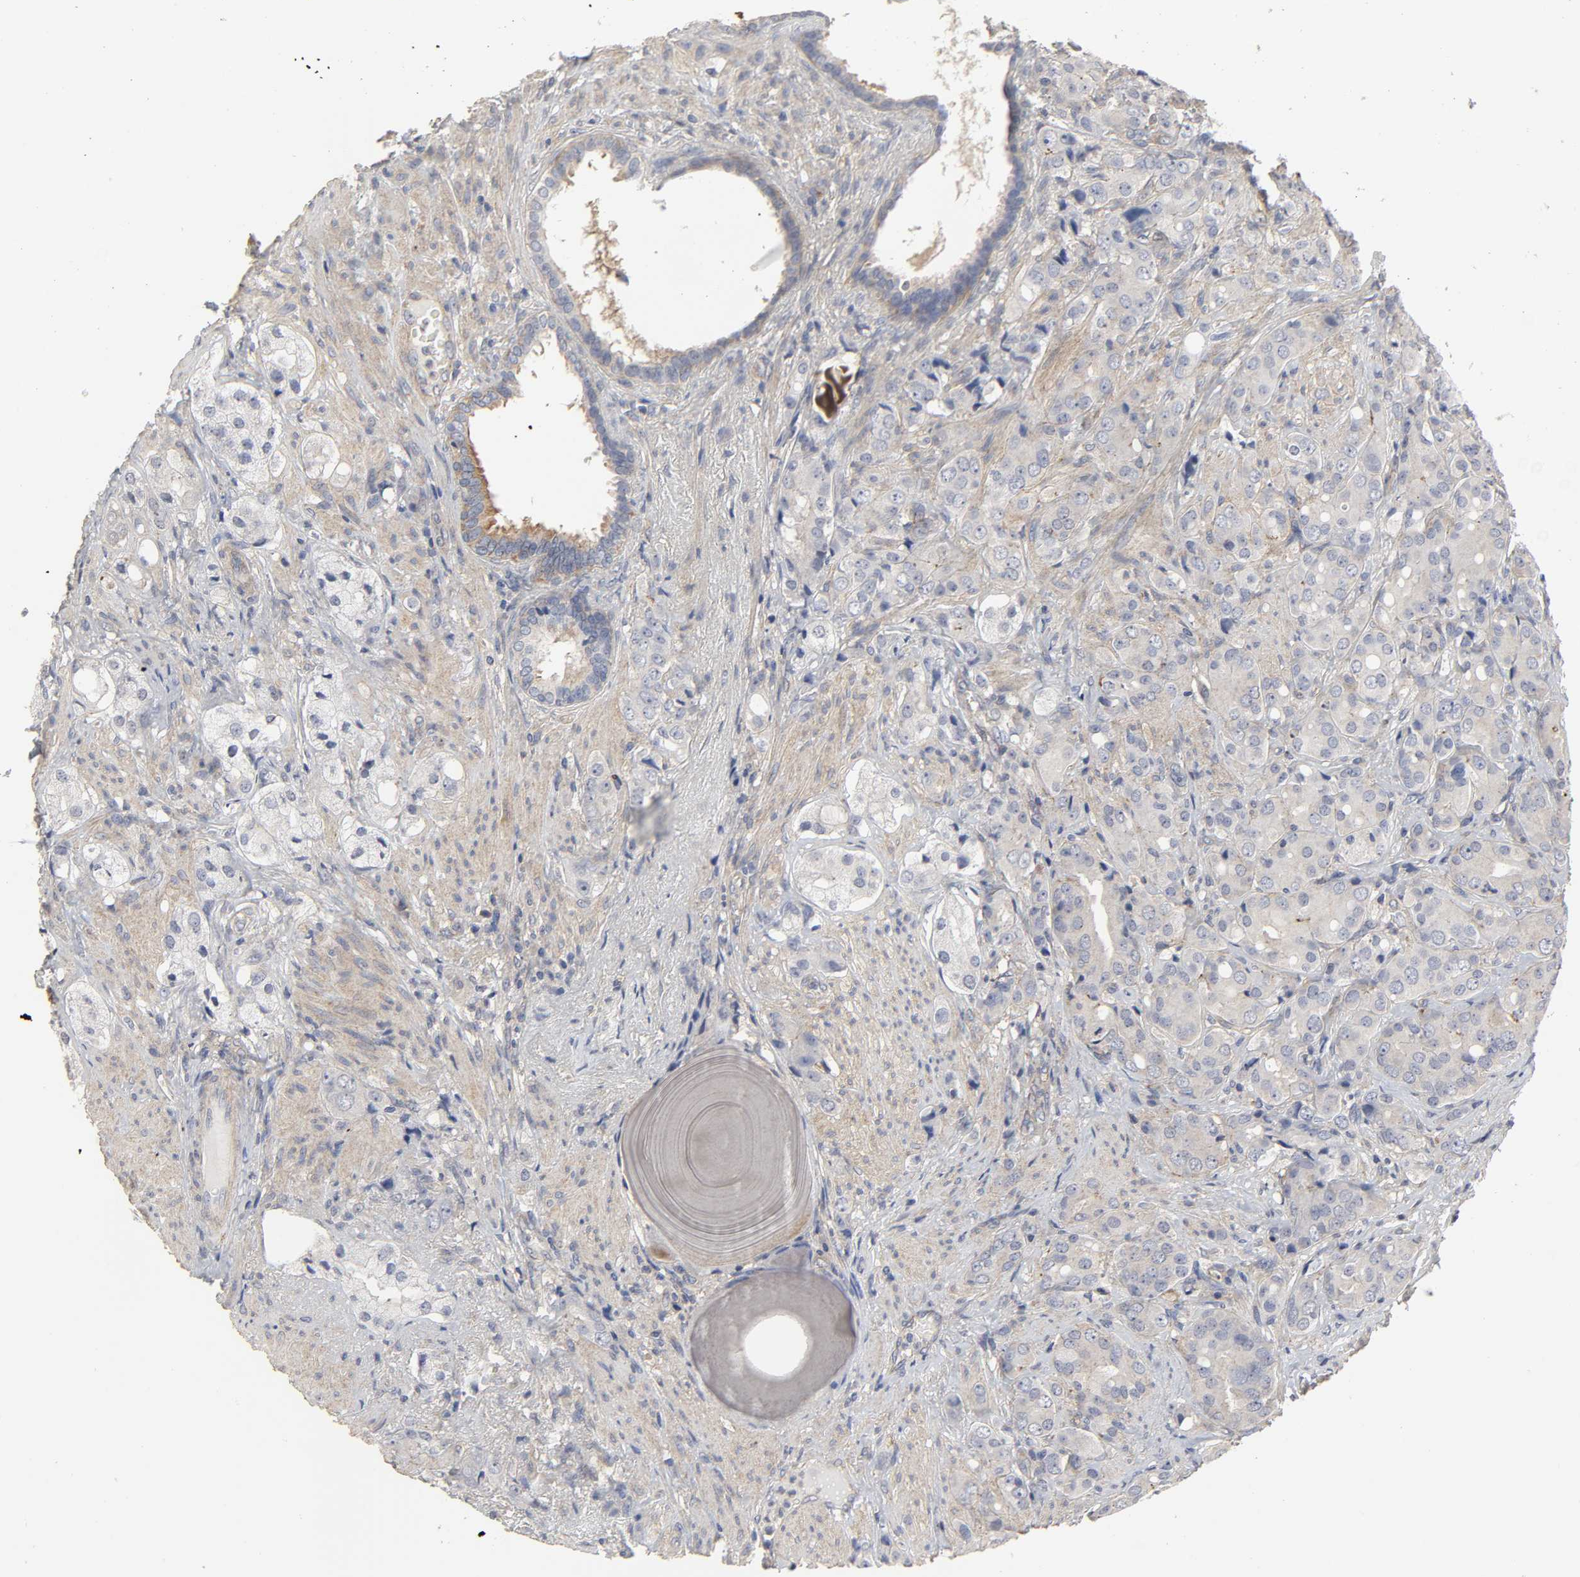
{"staining": {"intensity": "weak", "quantity": "25%-75%", "location": "cytoplasmic/membranous"}, "tissue": "prostate cancer", "cell_type": "Tumor cells", "image_type": "cancer", "snomed": [{"axis": "morphology", "description": "Adenocarcinoma, High grade"}, {"axis": "topography", "description": "Prostate"}], "caption": "Tumor cells demonstrate low levels of weak cytoplasmic/membranous positivity in approximately 25%-75% of cells in human prostate cancer.", "gene": "SH3GLB1", "patient": {"sex": "male", "age": 68}}